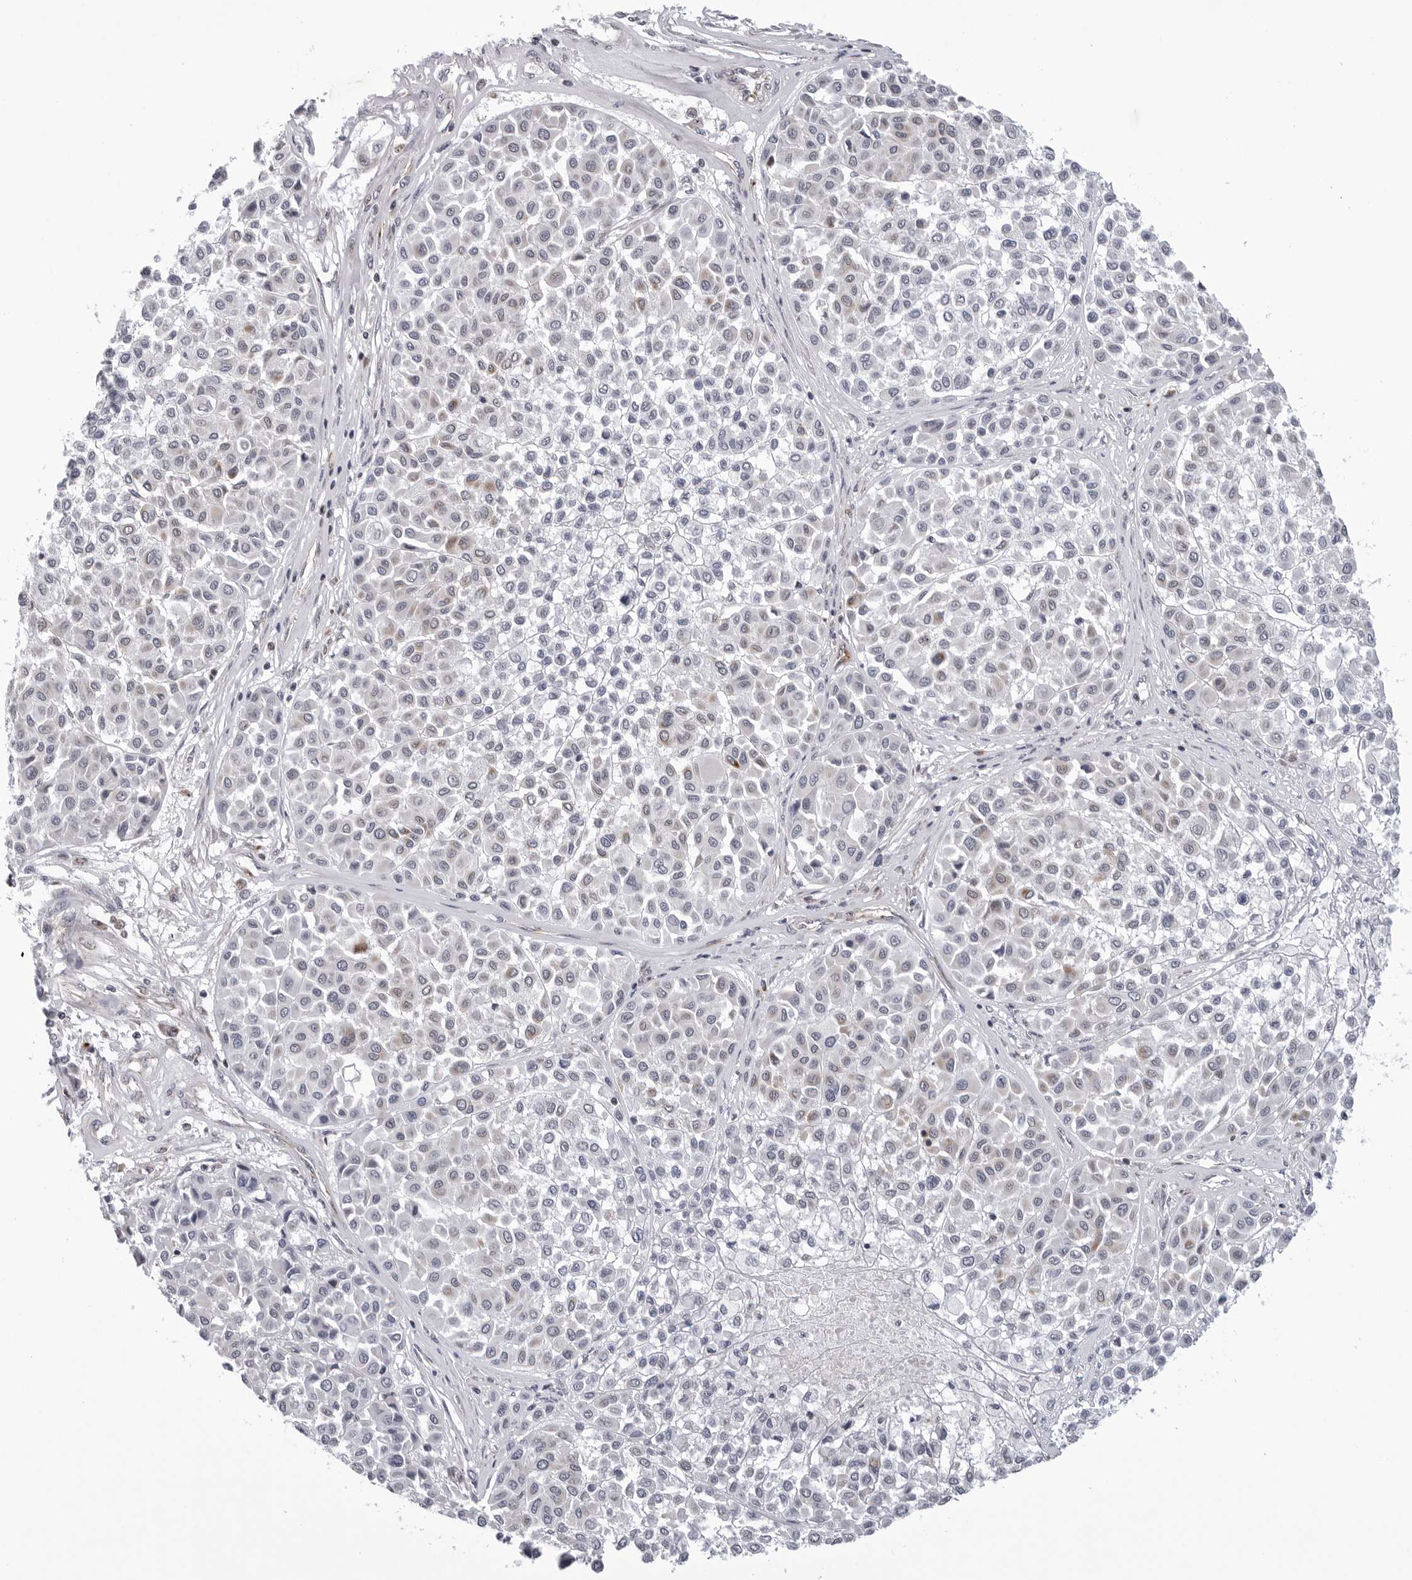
{"staining": {"intensity": "negative", "quantity": "none", "location": "none"}, "tissue": "melanoma", "cell_type": "Tumor cells", "image_type": "cancer", "snomed": [{"axis": "morphology", "description": "Malignant melanoma, Metastatic site"}, {"axis": "topography", "description": "Soft tissue"}], "caption": "Tumor cells show no significant staining in malignant melanoma (metastatic site).", "gene": "CDK20", "patient": {"sex": "male", "age": 41}}